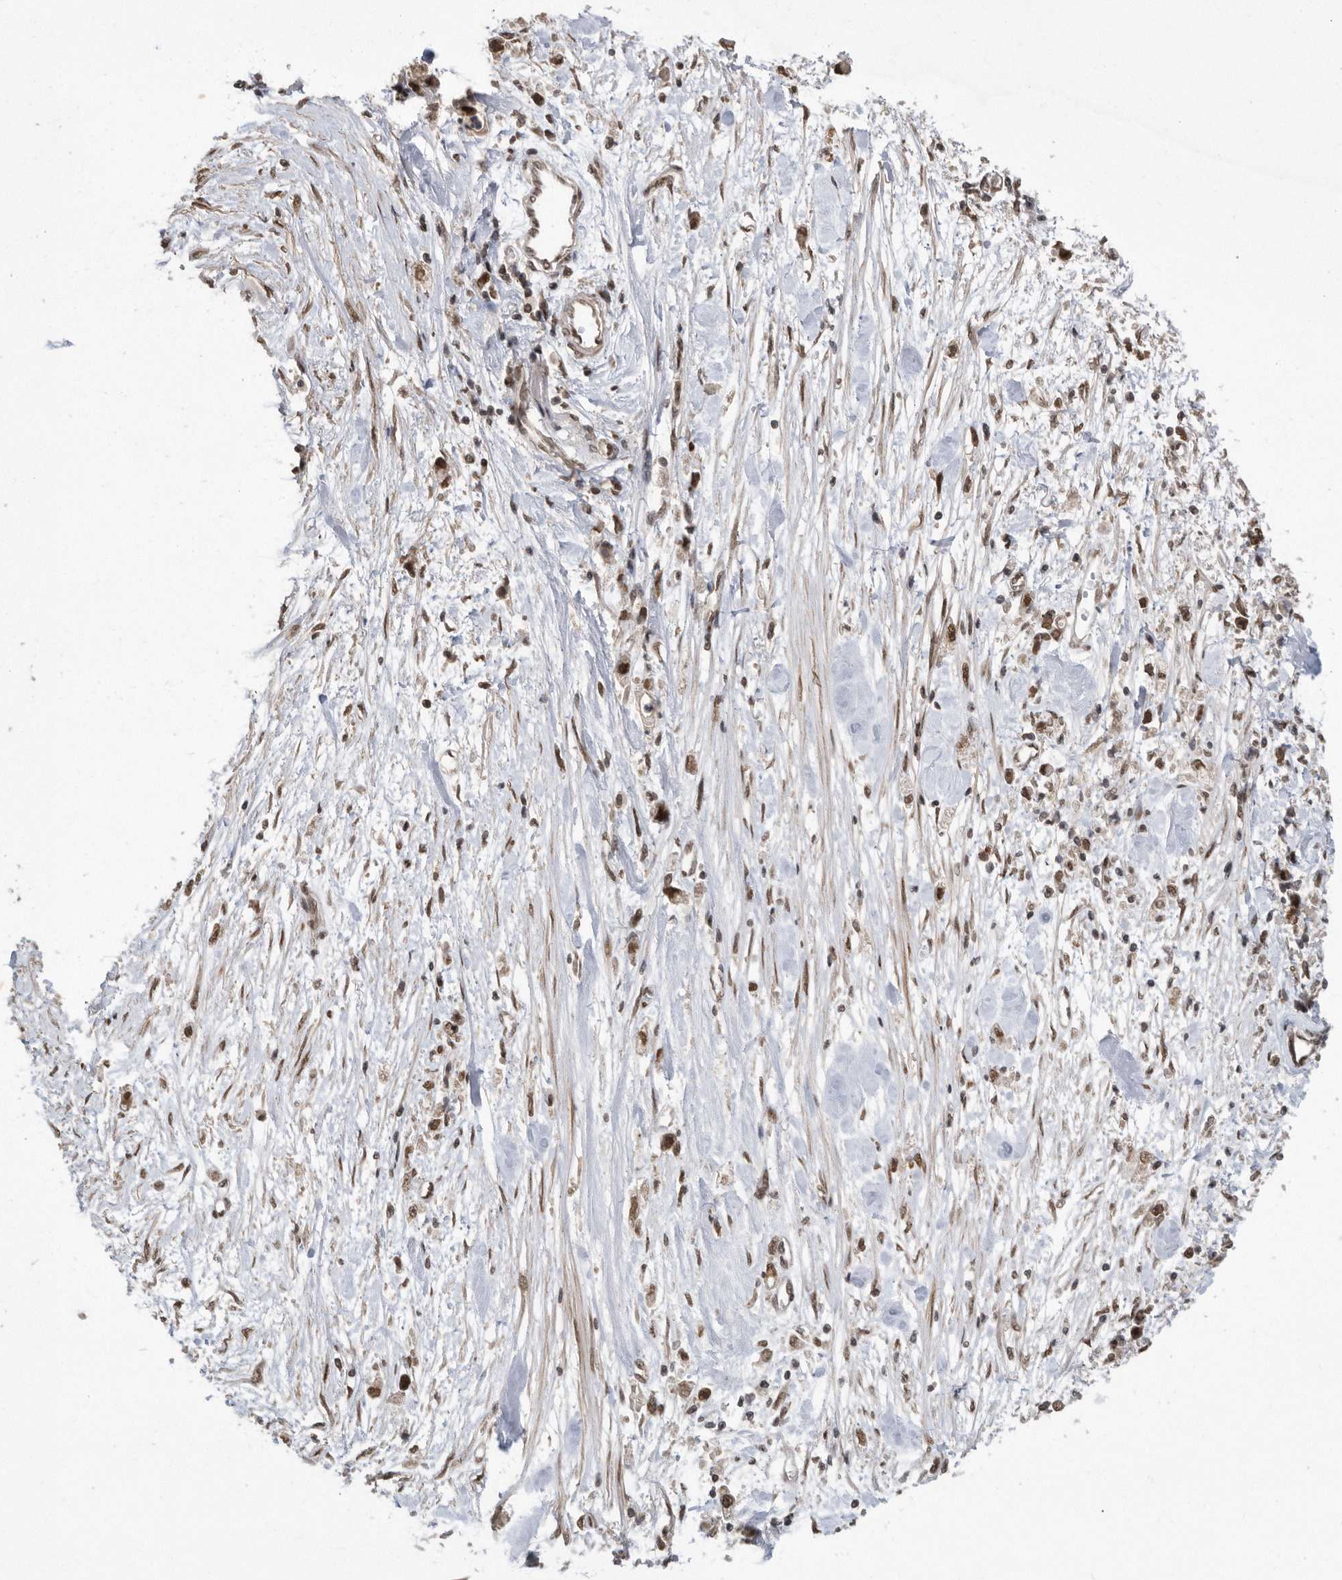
{"staining": {"intensity": "moderate", "quantity": ">75%", "location": "nuclear"}, "tissue": "stomach cancer", "cell_type": "Tumor cells", "image_type": "cancer", "snomed": [{"axis": "morphology", "description": "Adenocarcinoma, NOS"}, {"axis": "topography", "description": "Stomach"}], "caption": "A brown stain labels moderate nuclear expression of a protein in stomach adenocarcinoma tumor cells.", "gene": "TDRD3", "patient": {"sex": "female", "age": 59}}